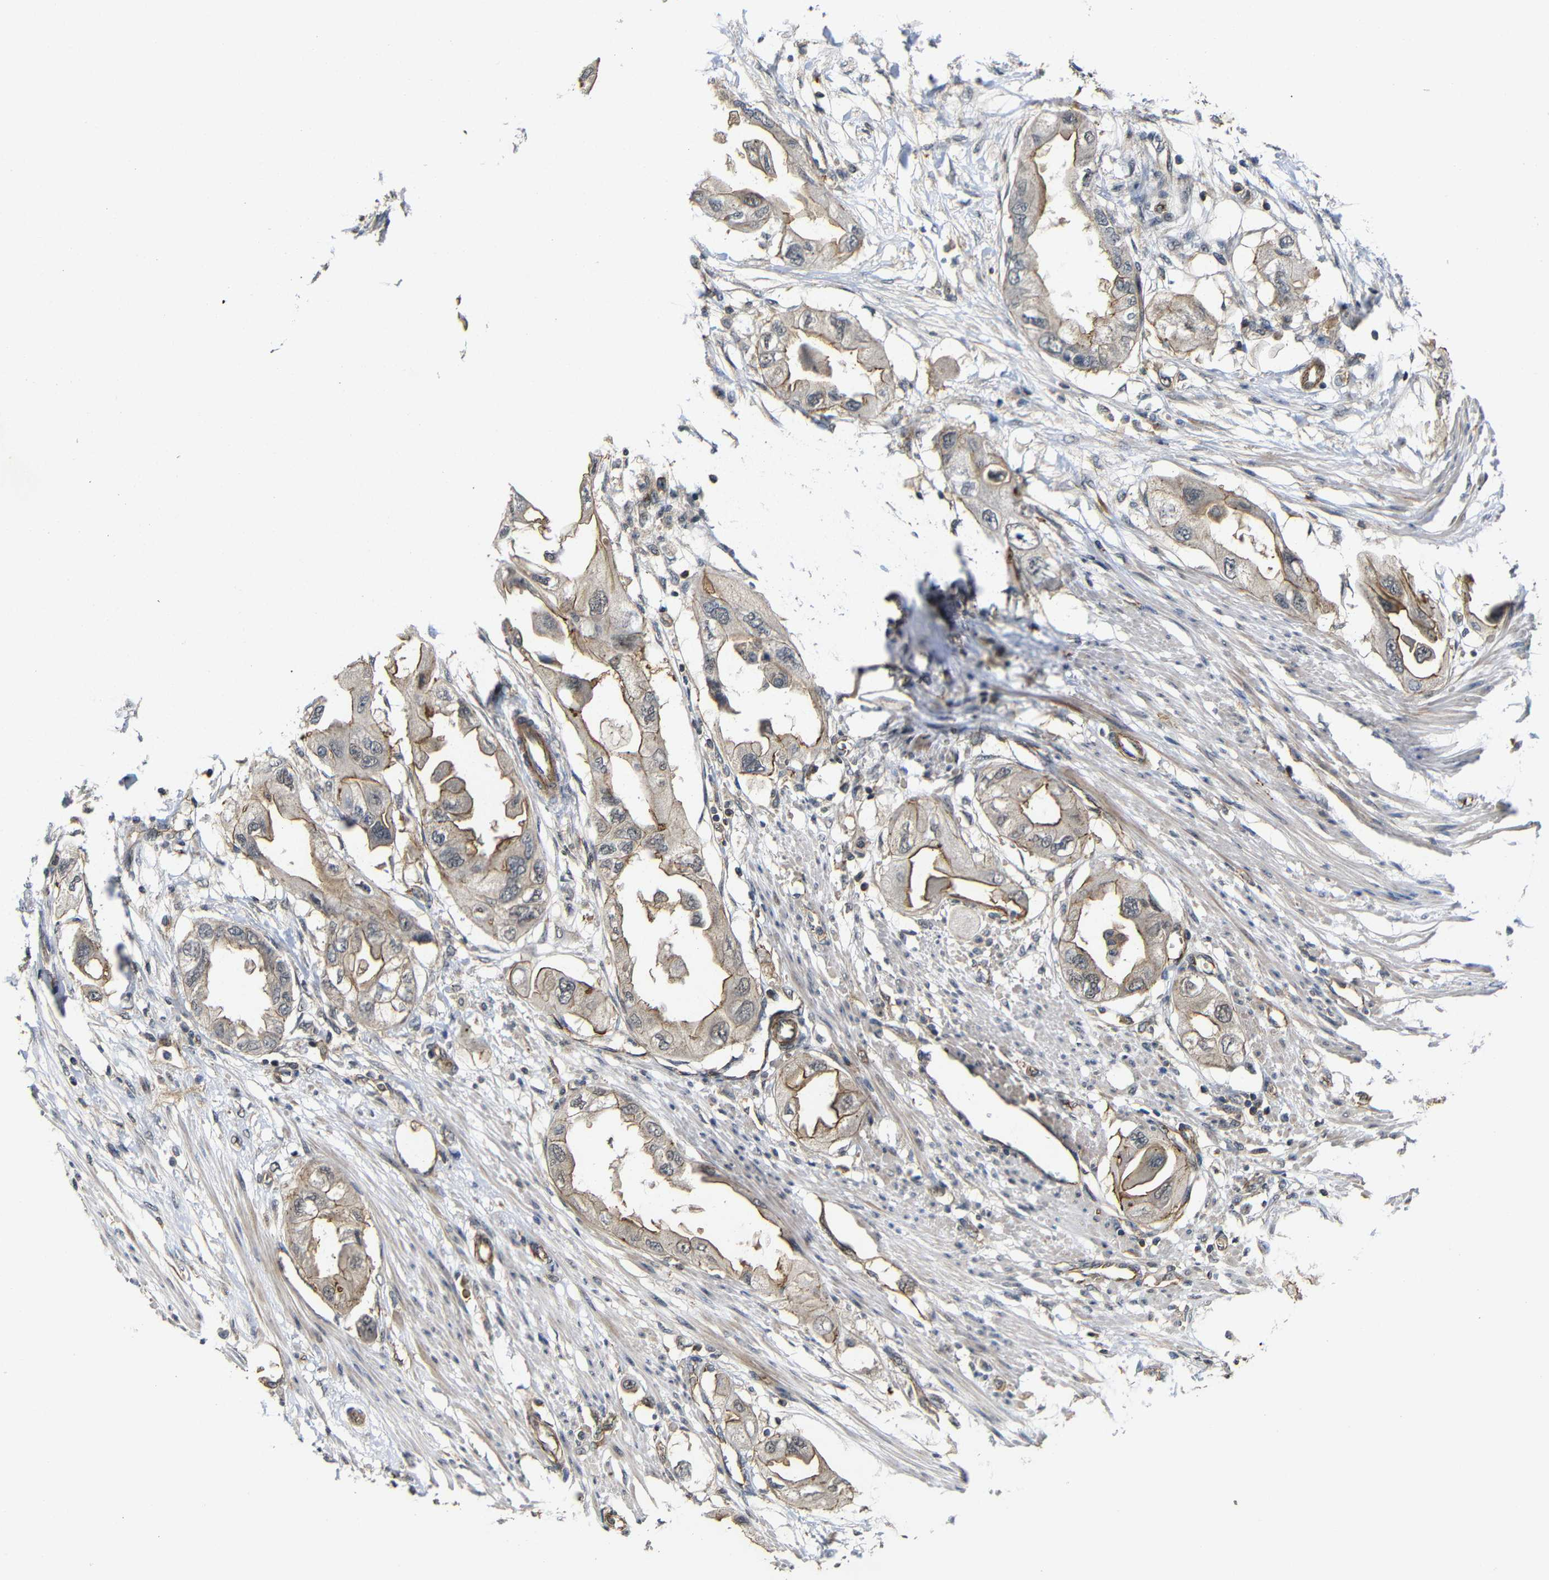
{"staining": {"intensity": "moderate", "quantity": "25%-75%", "location": "cytoplasmic/membranous"}, "tissue": "endometrial cancer", "cell_type": "Tumor cells", "image_type": "cancer", "snomed": [{"axis": "morphology", "description": "Adenocarcinoma, NOS"}, {"axis": "topography", "description": "Endometrium"}], "caption": "This micrograph reveals immunohistochemistry (IHC) staining of endometrial adenocarcinoma, with medium moderate cytoplasmic/membranous expression in approximately 25%-75% of tumor cells.", "gene": "NANOS1", "patient": {"sex": "female", "age": 67}}